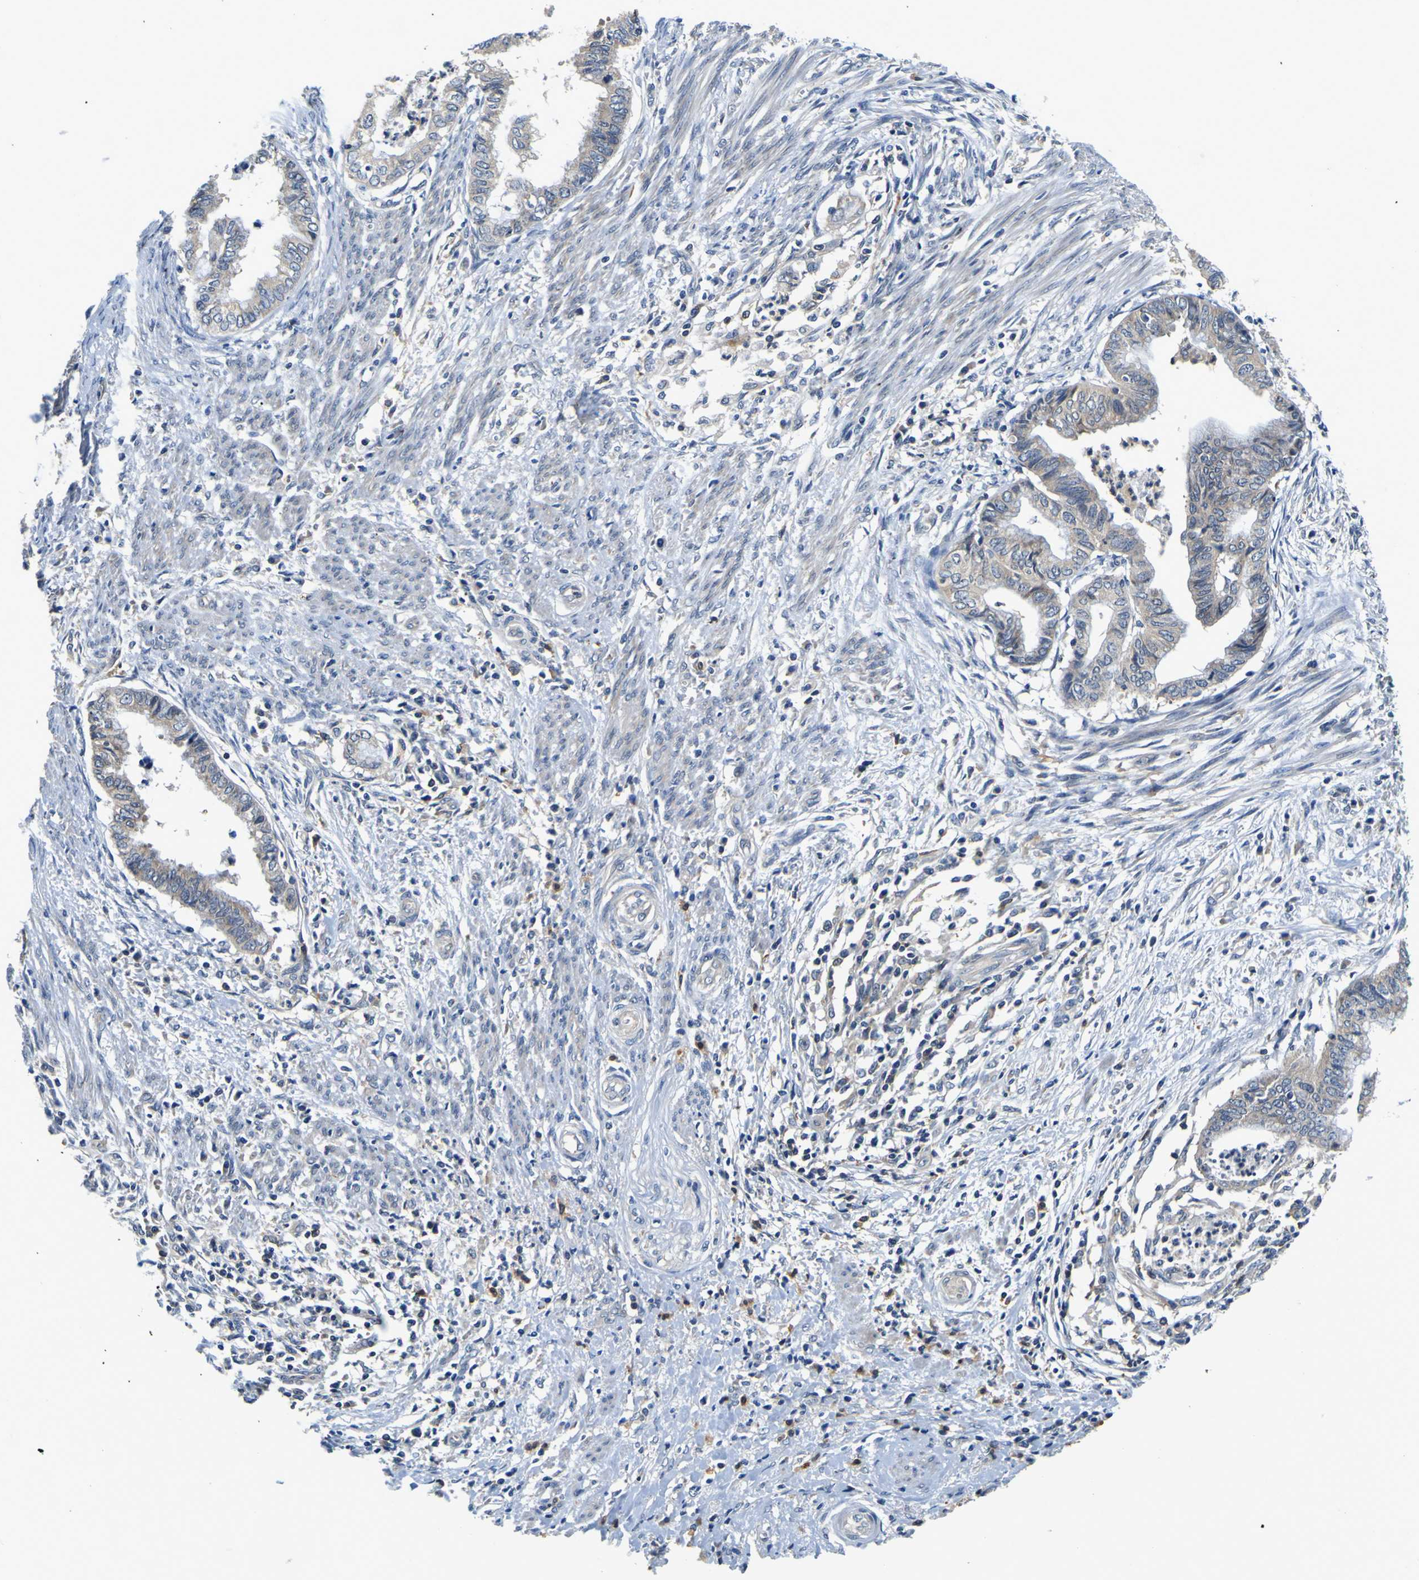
{"staining": {"intensity": "weak", "quantity": ">75%", "location": "cytoplasmic/membranous"}, "tissue": "endometrial cancer", "cell_type": "Tumor cells", "image_type": "cancer", "snomed": [{"axis": "morphology", "description": "Necrosis, NOS"}, {"axis": "morphology", "description": "Adenocarcinoma, NOS"}, {"axis": "topography", "description": "Endometrium"}], "caption": "Endometrial cancer stained with a protein marker demonstrates weak staining in tumor cells.", "gene": "TNIK", "patient": {"sex": "female", "age": 79}}